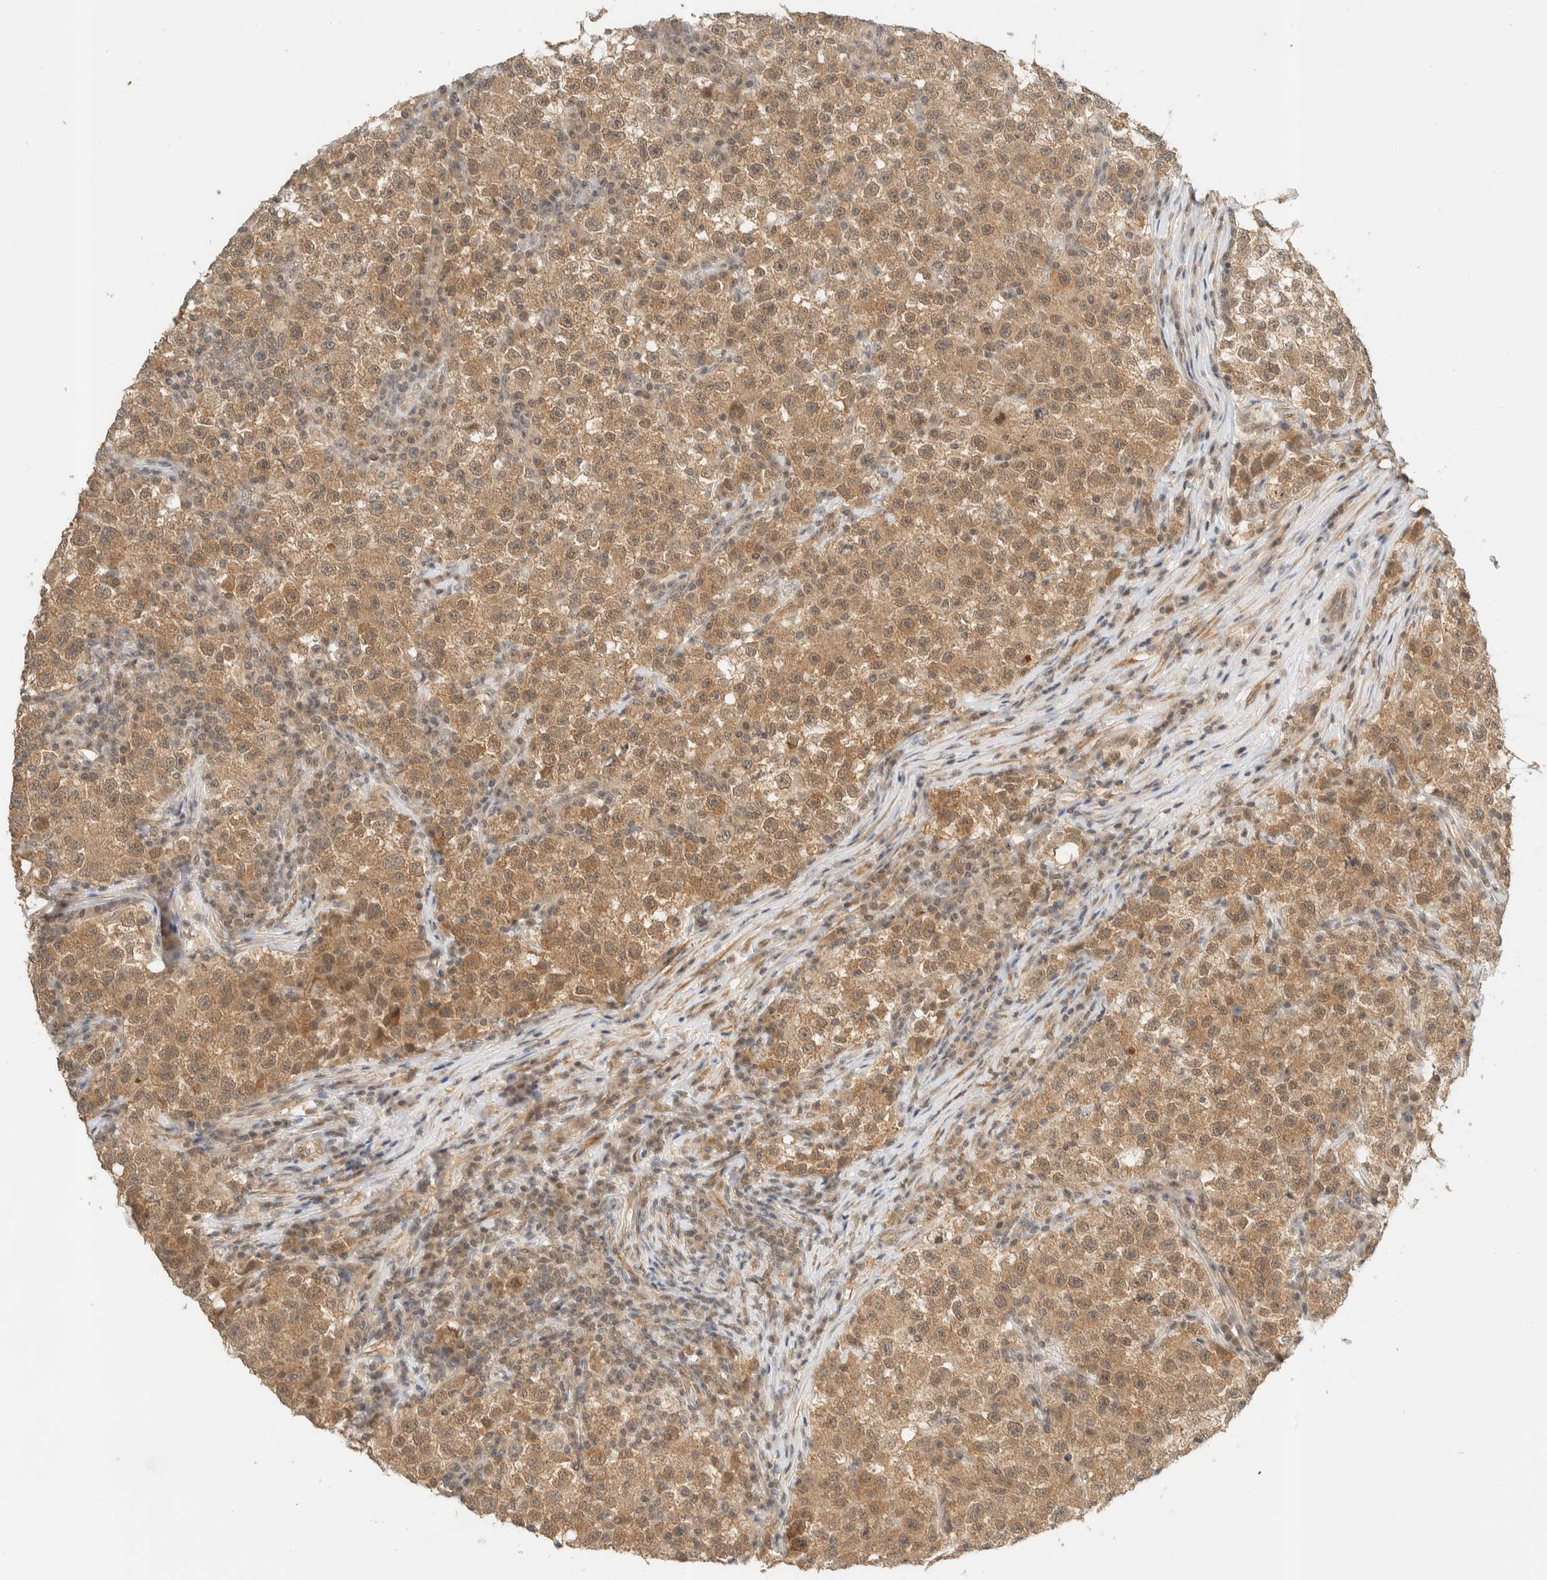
{"staining": {"intensity": "moderate", "quantity": ">75%", "location": "cytoplasmic/membranous"}, "tissue": "testis cancer", "cell_type": "Tumor cells", "image_type": "cancer", "snomed": [{"axis": "morphology", "description": "Seminoma, NOS"}, {"axis": "topography", "description": "Testis"}], "caption": "This photomicrograph exhibits immunohistochemistry (IHC) staining of testis cancer (seminoma), with medium moderate cytoplasmic/membranous positivity in about >75% of tumor cells.", "gene": "KIFAP3", "patient": {"sex": "male", "age": 22}}